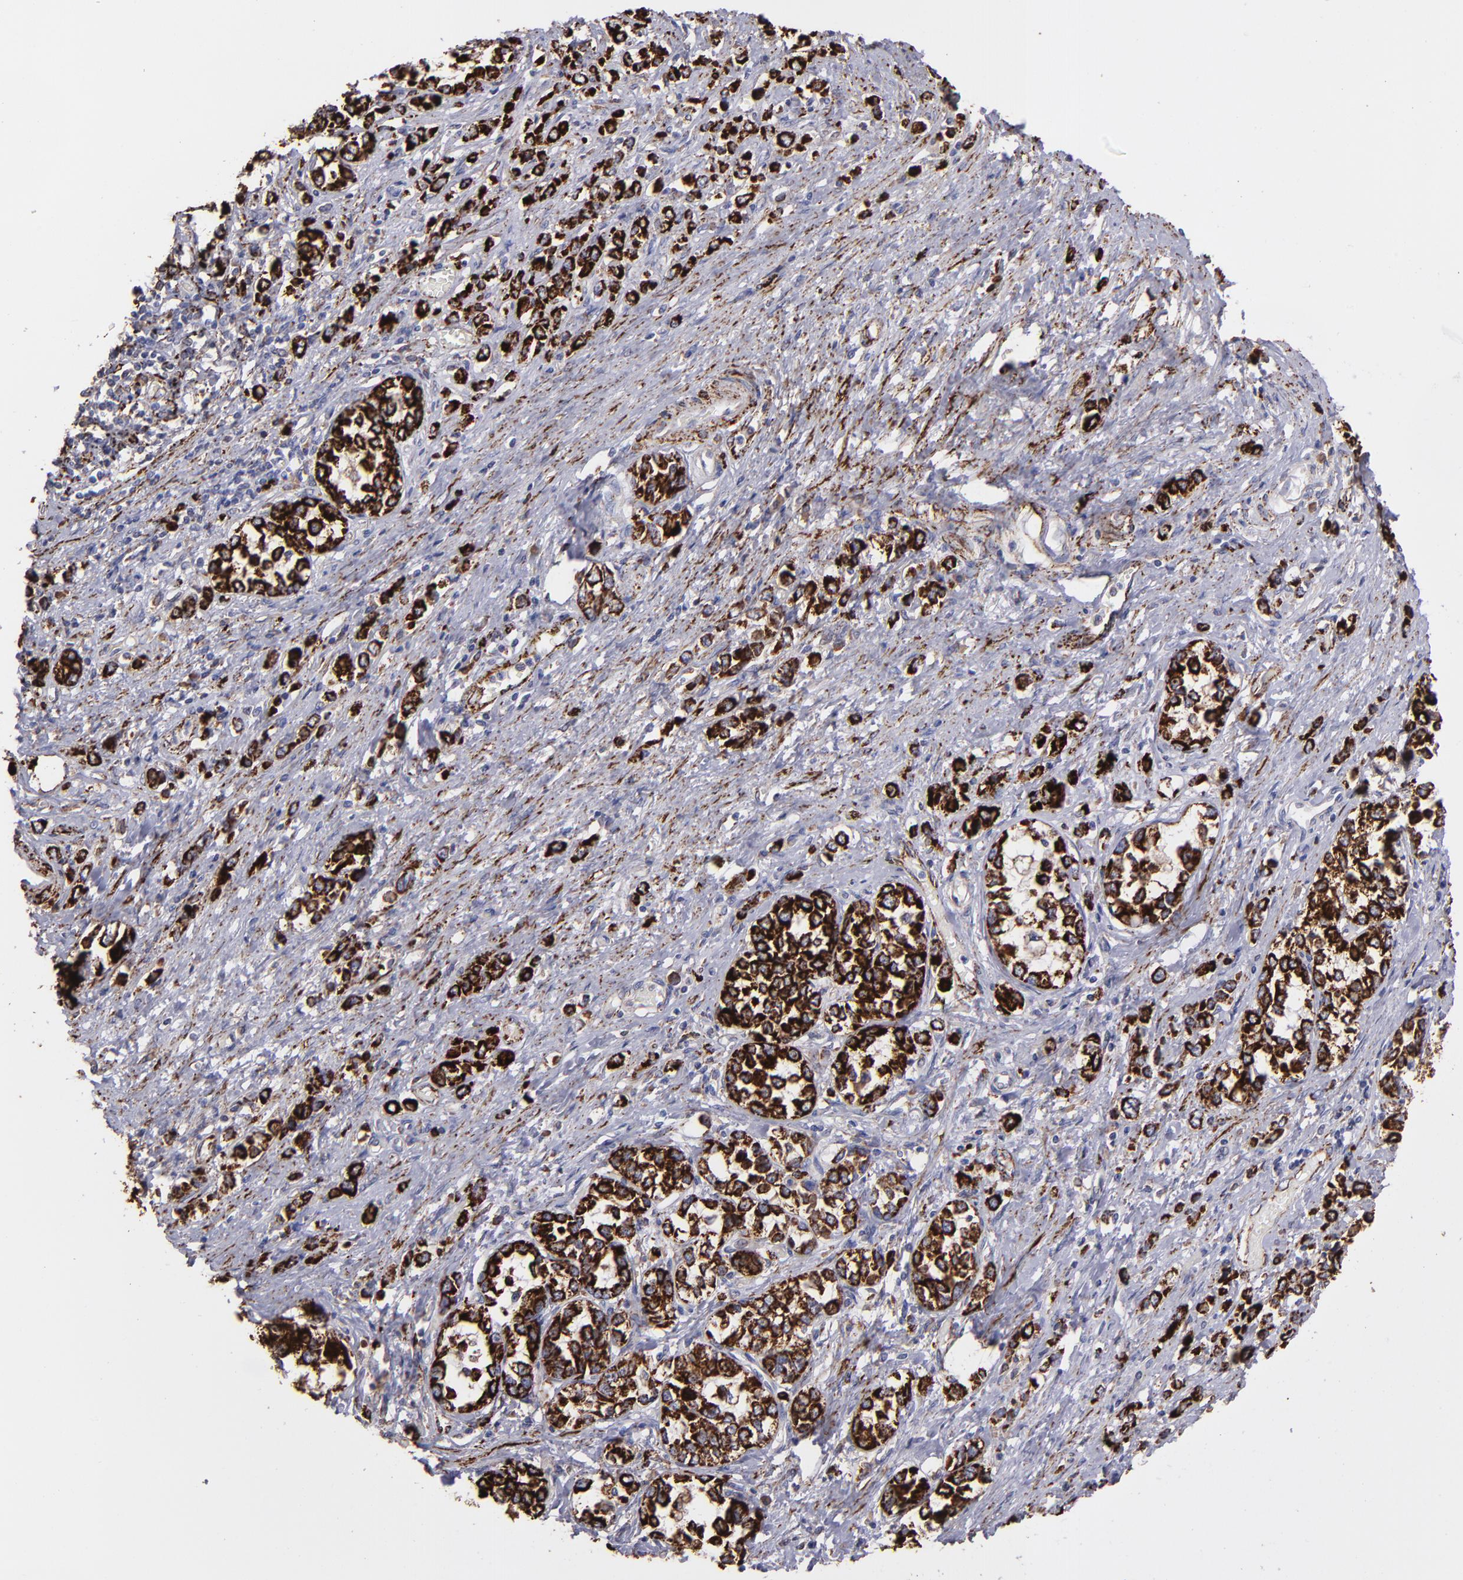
{"staining": {"intensity": "strong", "quantity": ">75%", "location": "cytoplasmic/membranous"}, "tissue": "stomach cancer", "cell_type": "Tumor cells", "image_type": "cancer", "snomed": [{"axis": "morphology", "description": "Adenocarcinoma, NOS"}, {"axis": "topography", "description": "Stomach, upper"}], "caption": "This is a histology image of immunohistochemistry (IHC) staining of adenocarcinoma (stomach), which shows strong staining in the cytoplasmic/membranous of tumor cells.", "gene": "MAOB", "patient": {"sex": "male", "age": 76}}